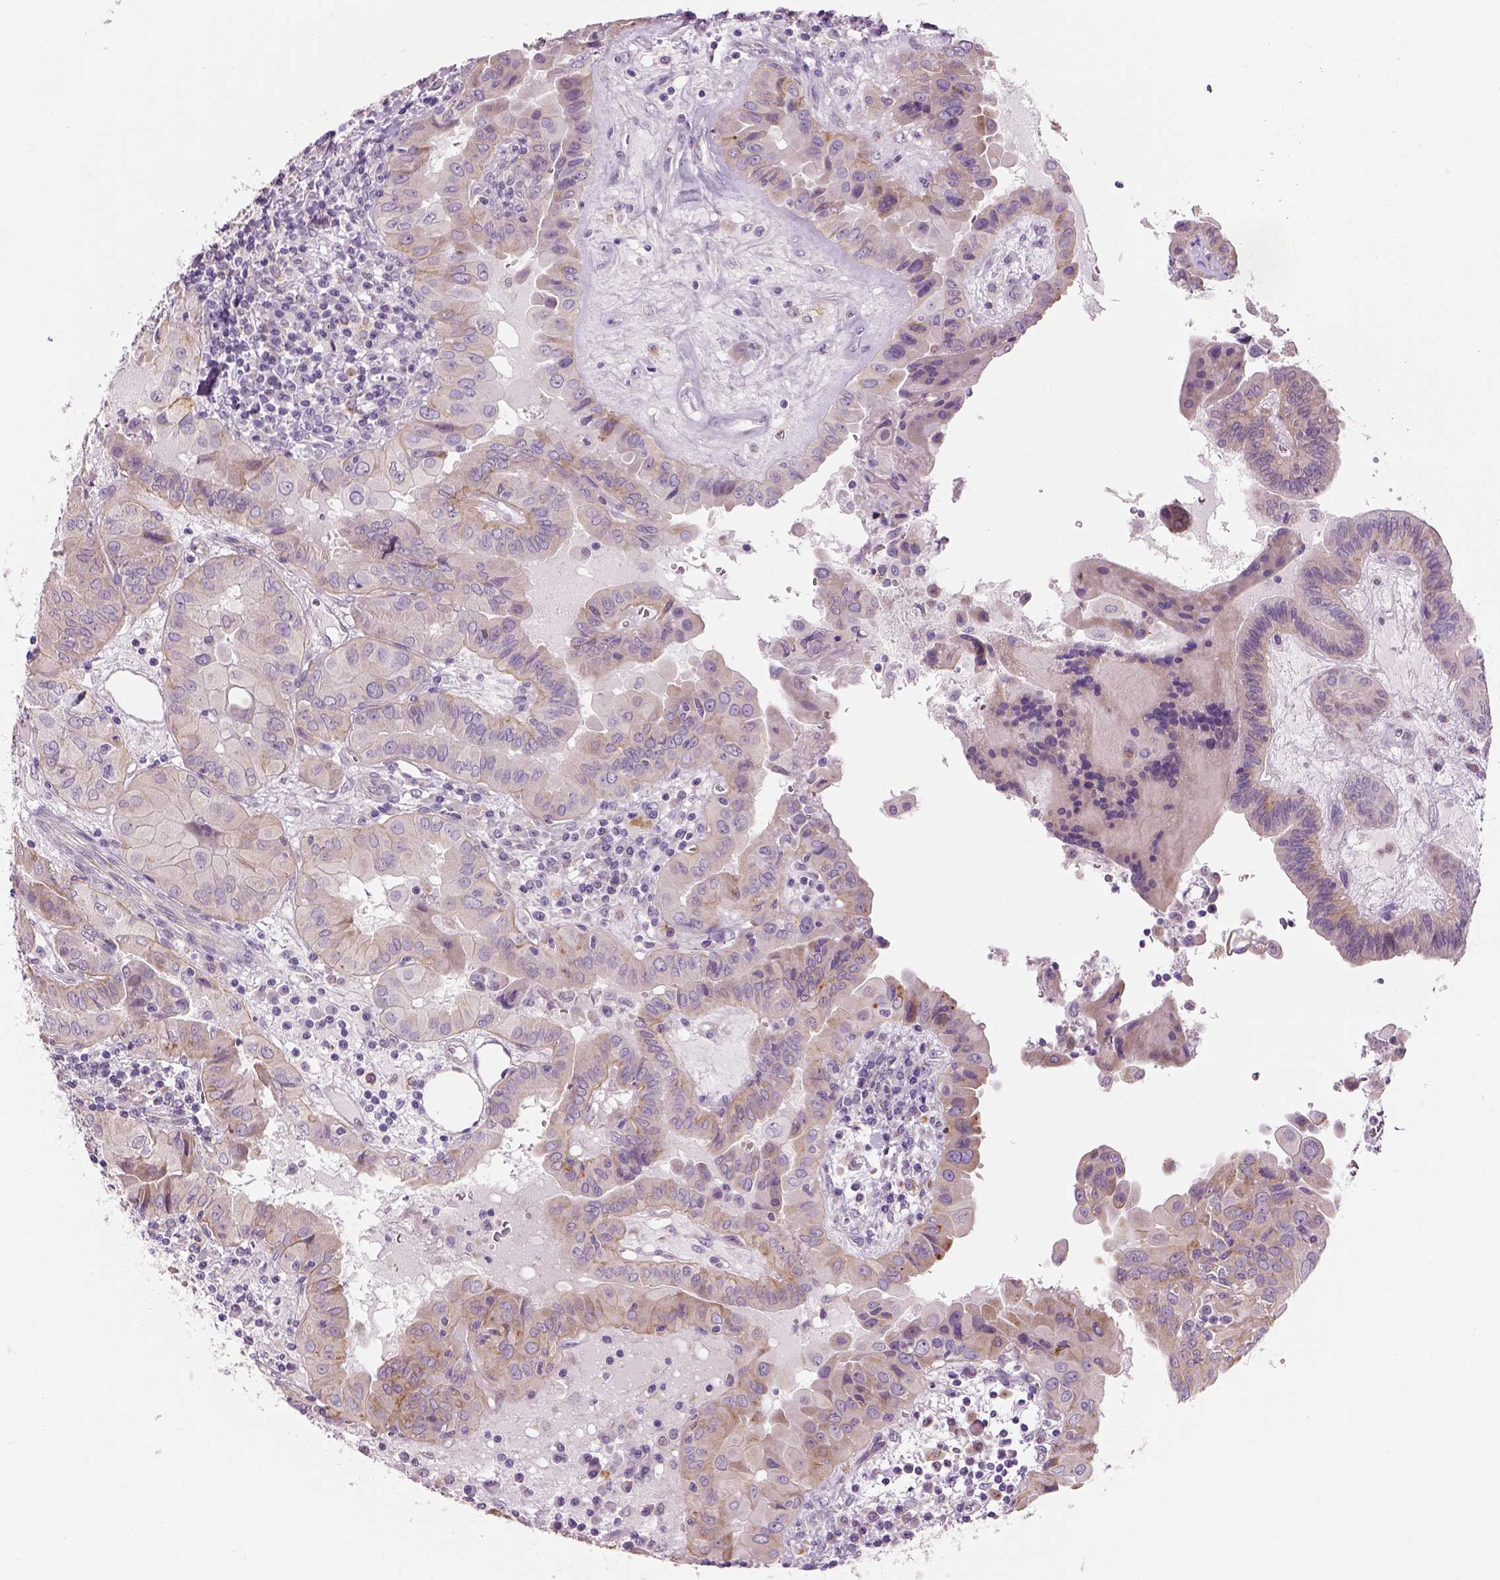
{"staining": {"intensity": "weak", "quantity": "<25%", "location": "cytoplasmic/membranous"}, "tissue": "thyroid cancer", "cell_type": "Tumor cells", "image_type": "cancer", "snomed": [{"axis": "morphology", "description": "Papillary adenocarcinoma, NOS"}, {"axis": "topography", "description": "Thyroid gland"}], "caption": "An image of thyroid cancer (papillary adenocarcinoma) stained for a protein shows no brown staining in tumor cells.", "gene": "IFT52", "patient": {"sex": "female", "age": 37}}